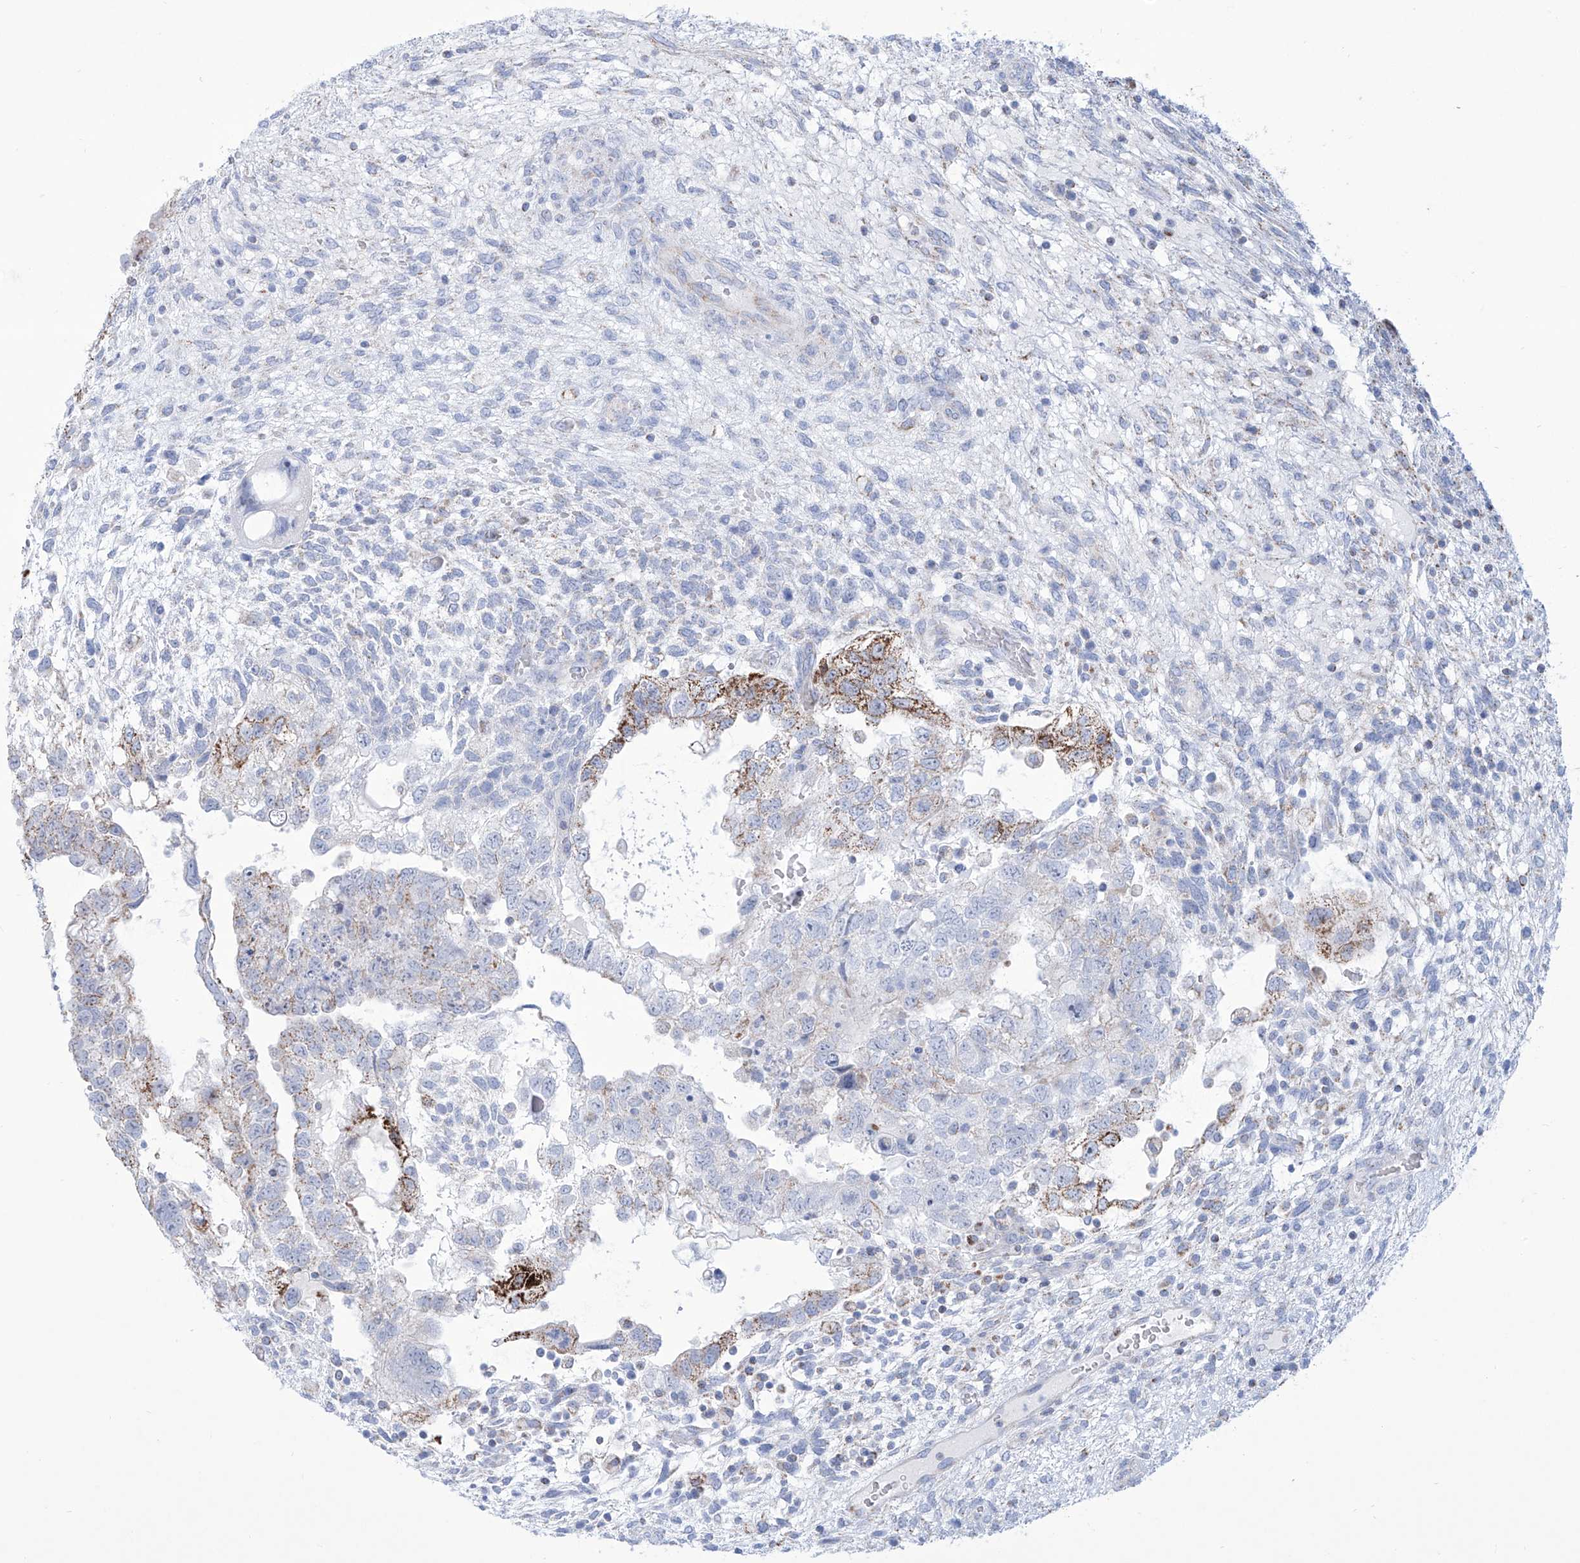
{"staining": {"intensity": "strong", "quantity": "<25%", "location": "cytoplasmic/membranous"}, "tissue": "testis cancer", "cell_type": "Tumor cells", "image_type": "cancer", "snomed": [{"axis": "morphology", "description": "Carcinoma, Embryonal, NOS"}, {"axis": "topography", "description": "Testis"}], "caption": "Testis cancer (embryonal carcinoma) stained with a brown dye shows strong cytoplasmic/membranous positive positivity in about <25% of tumor cells.", "gene": "ALDH6A1", "patient": {"sex": "male", "age": 37}}